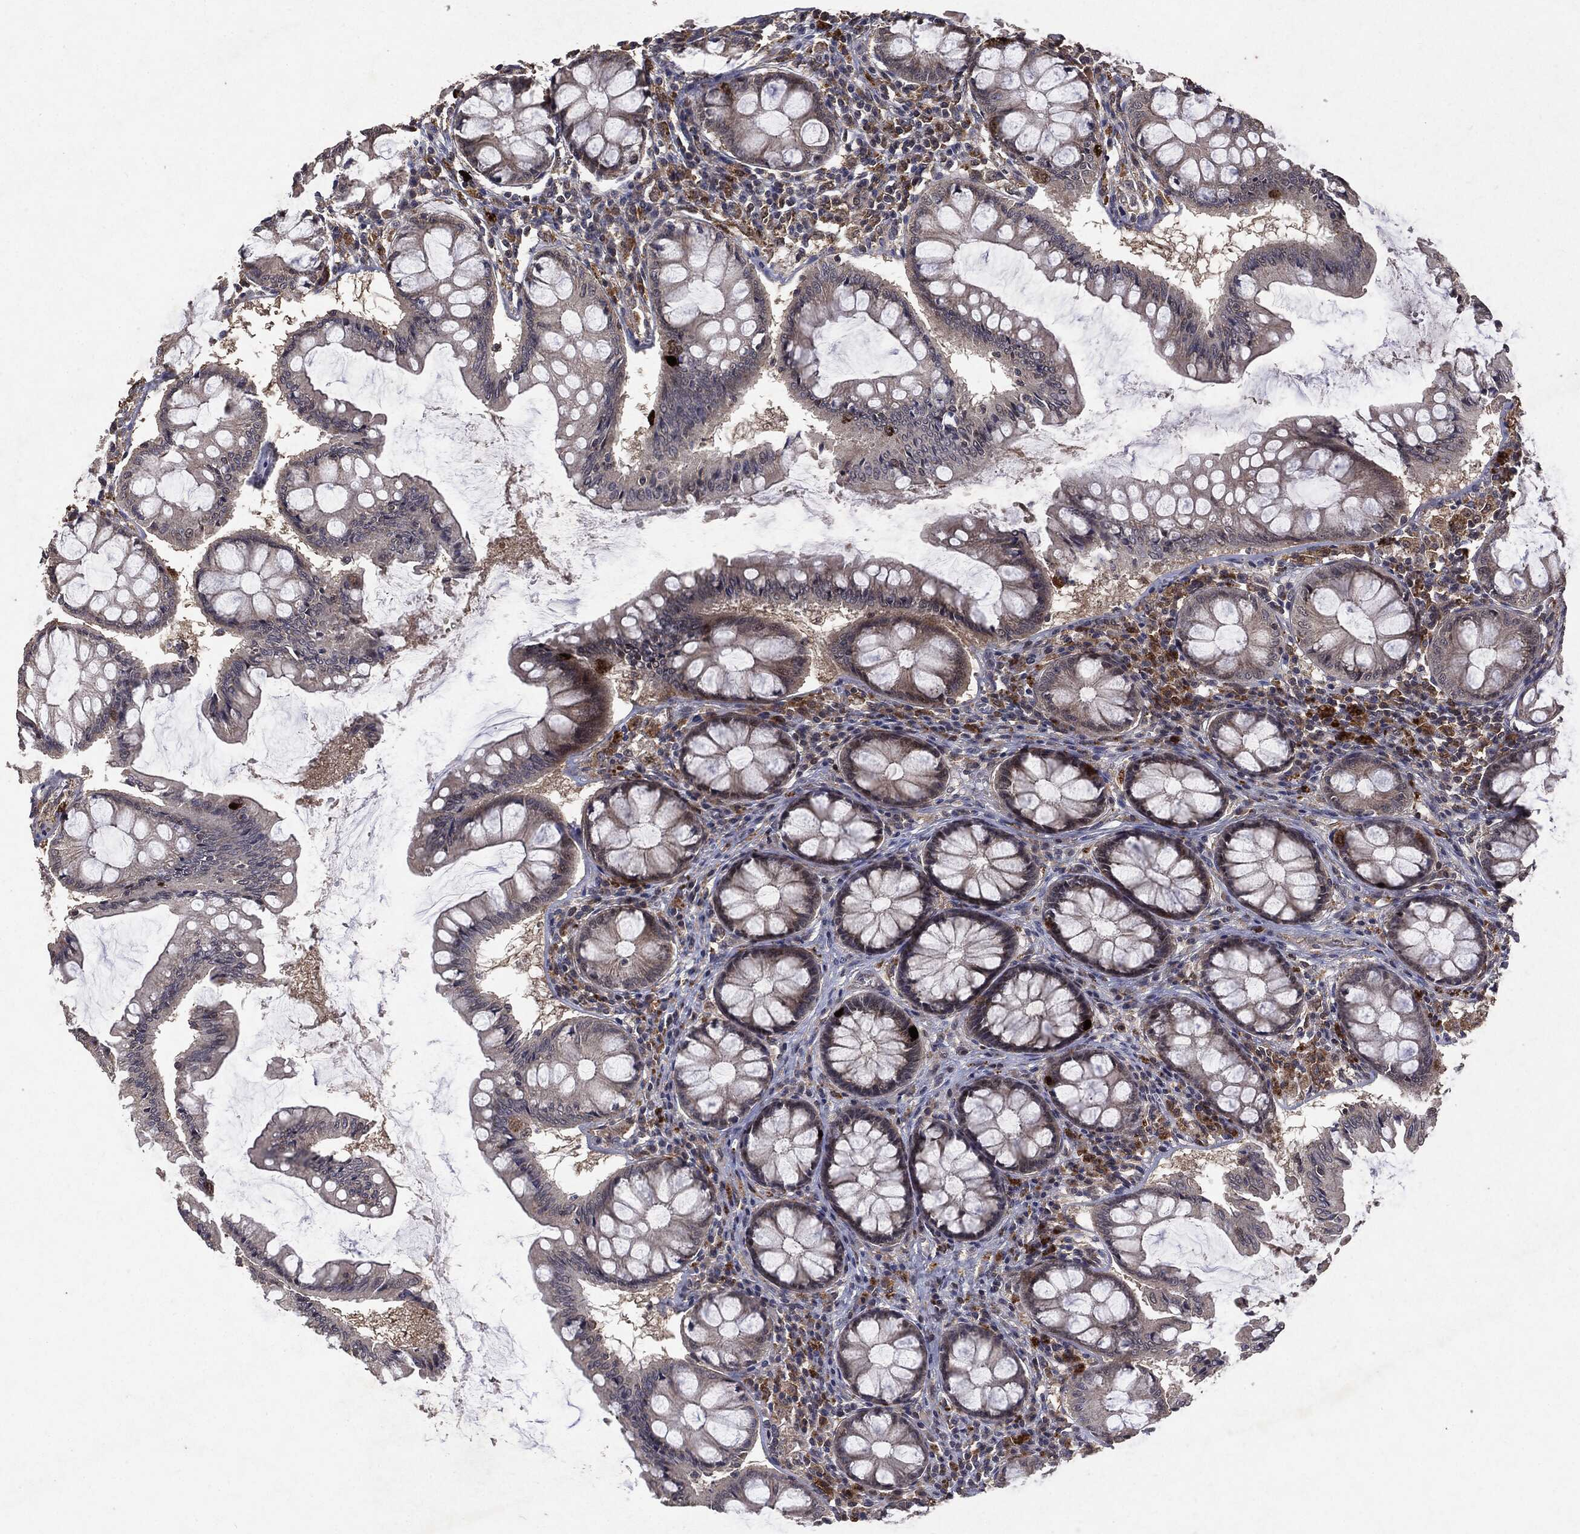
{"staining": {"intensity": "negative", "quantity": "none", "location": "none"}, "tissue": "colon", "cell_type": "Endothelial cells", "image_type": "normal", "snomed": [{"axis": "morphology", "description": "Normal tissue, NOS"}, {"axis": "topography", "description": "Colon"}], "caption": "Histopathology image shows no protein positivity in endothelial cells of benign colon. (DAB IHC visualized using brightfield microscopy, high magnification).", "gene": "PTEN", "patient": {"sex": "female", "age": 65}}